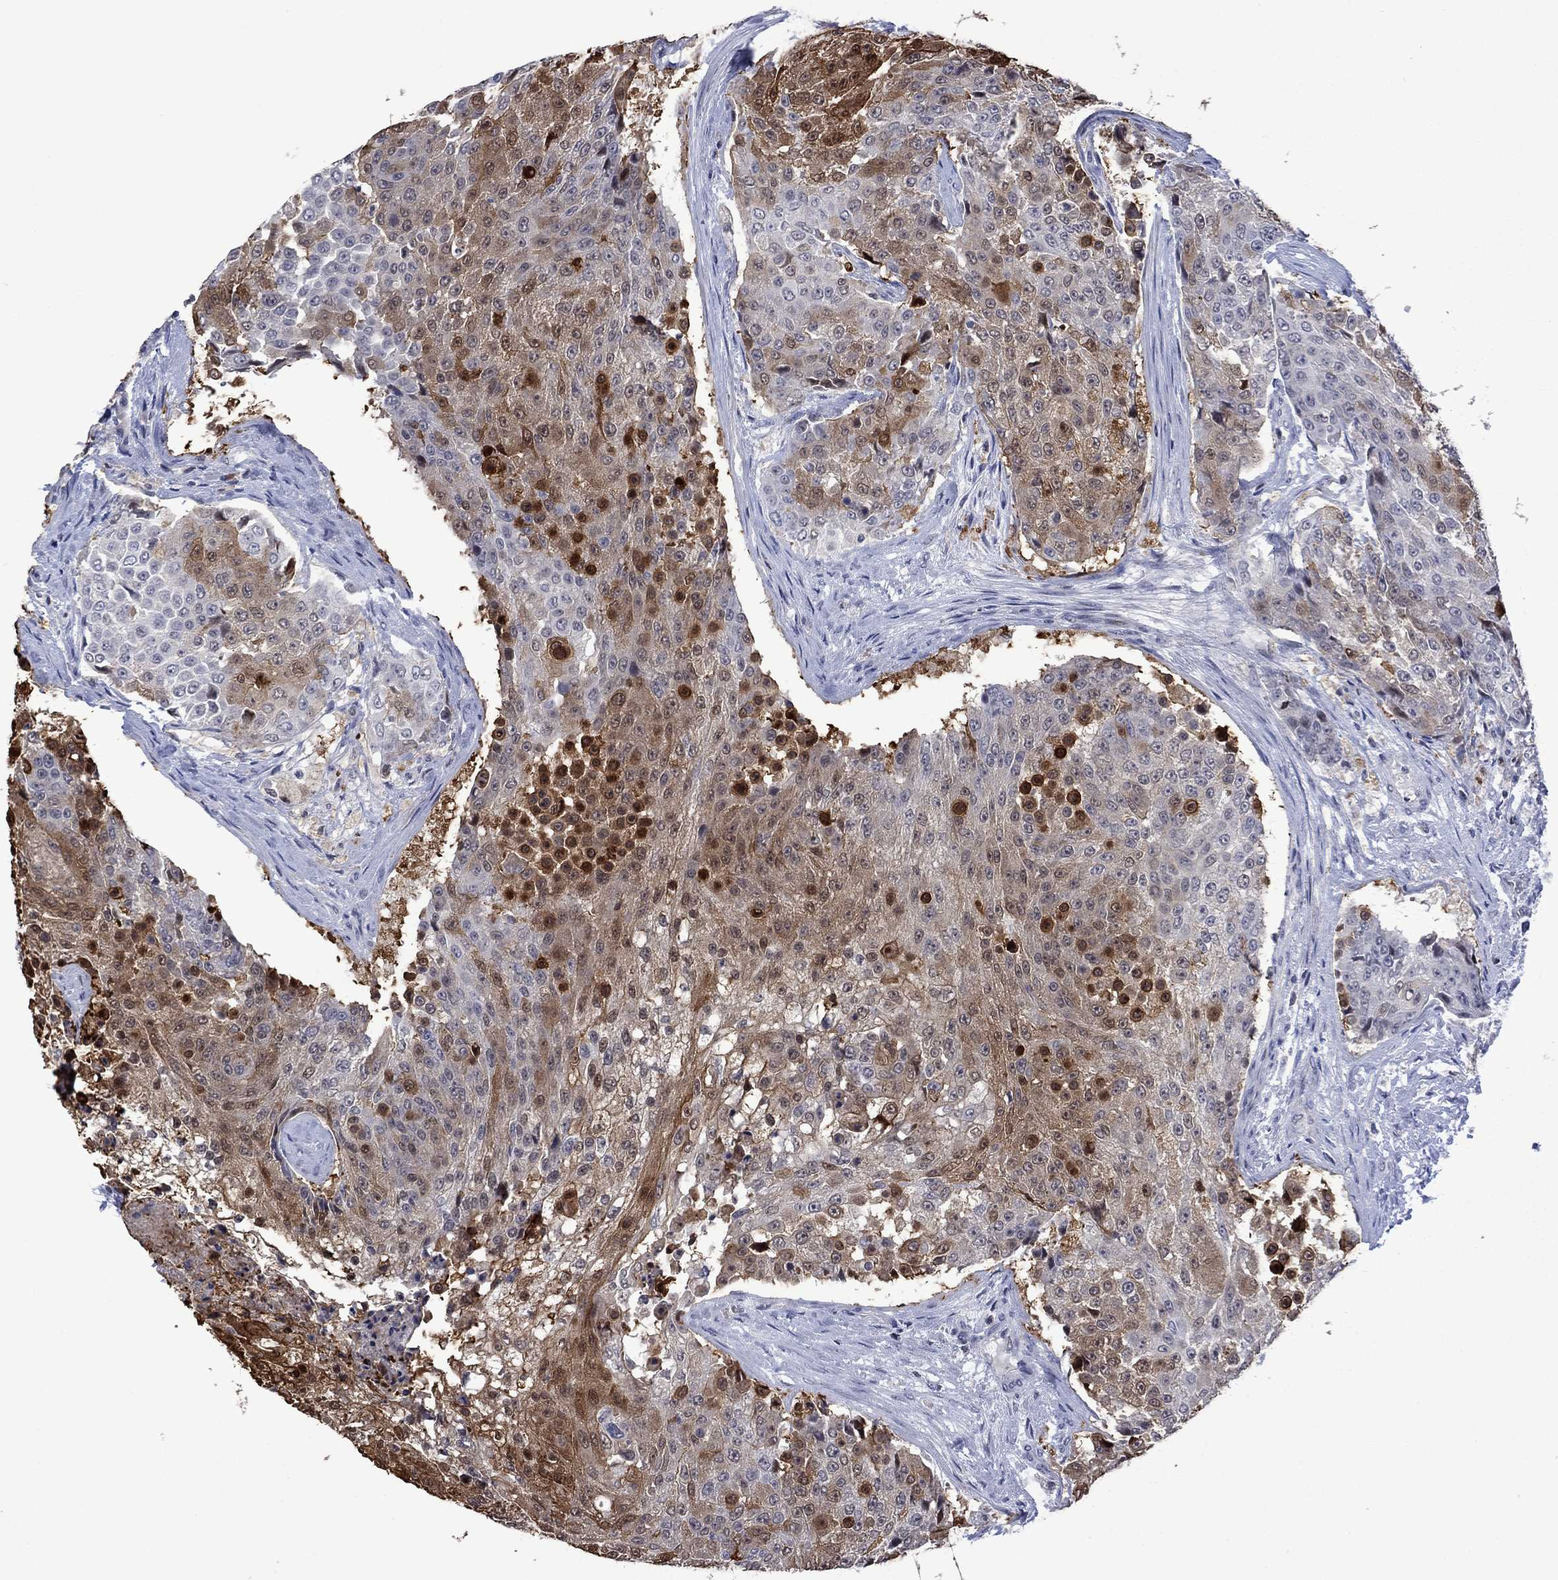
{"staining": {"intensity": "strong", "quantity": "<25%", "location": "cytoplasmic/membranous,nuclear"}, "tissue": "urothelial cancer", "cell_type": "Tumor cells", "image_type": "cancer", "snomed": [{"axis": "morphology", "description": "Urothelial carcinoma, High grade"}, {"axis": "topography", "description": "Urinary bladder"}], "caption": "Urothelial cancer tissue demonstrates strong cytoplasmic/membranous and nuclear staining in approximately <25% of tumor cells, visualized by immunohistochemistry.", "gene": "AGL", "patient": {"sex": "female", "age": 63}}